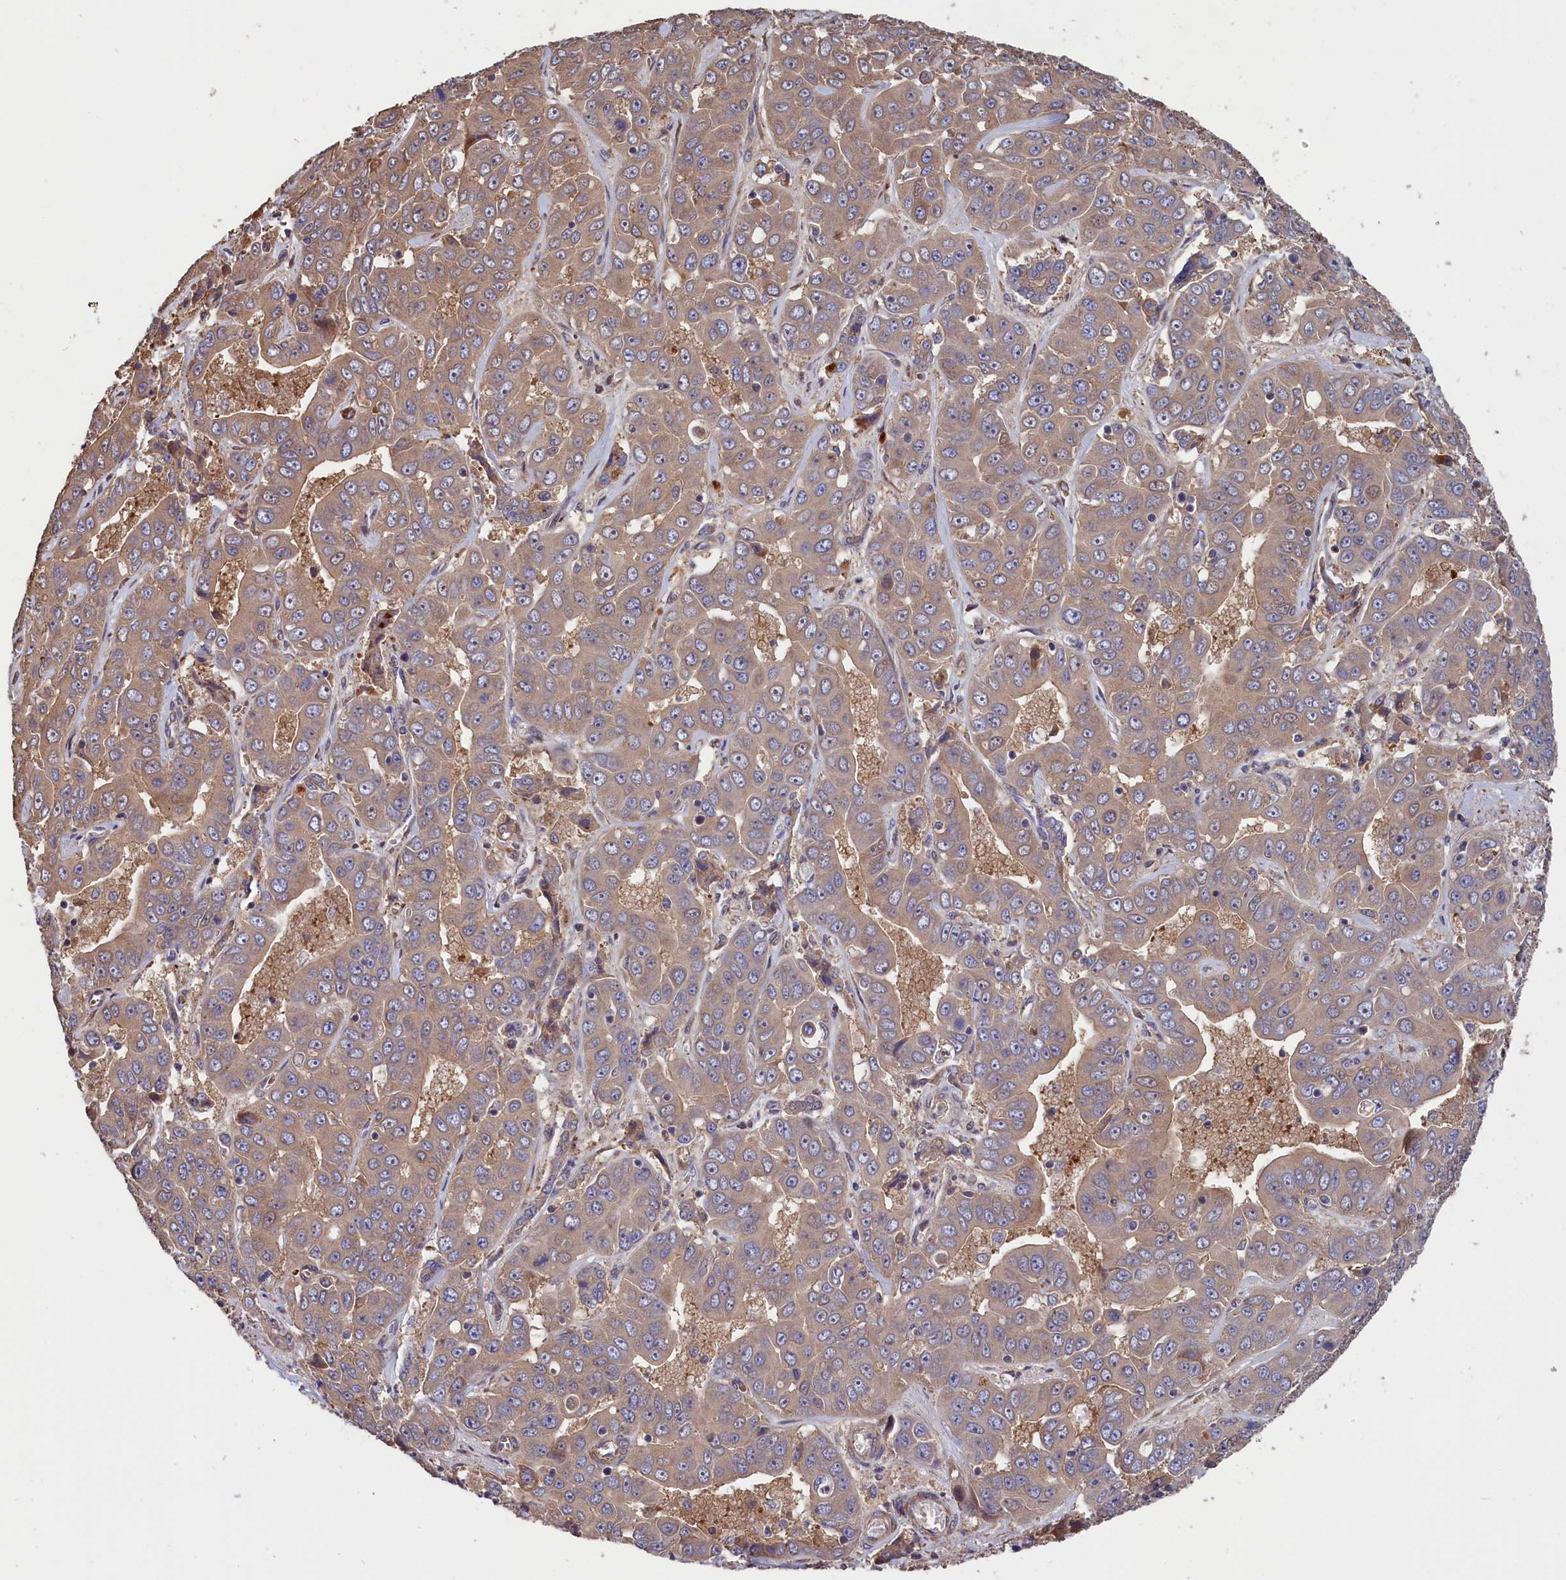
{"staining": {"intensity": "weak", "quantity": ">75%", "location": "cytoplasmic/membranous"}, "tissue": "liver cancer", "cell_type": "Tumor cells", "image_type": "cancer", "snomed": [{"axis": "morphology", "description": "Cholangiocarcinoma"}, {"axis": "topography", "description": "Liver"}], "caption": "Liver cholangiocarcinoma was stained to show a protein in brown. There is low levels of weak cytoplasmic/membranous positivity in about >75% of tumor cells.", "gene": "GREB1L", "patient": {"sex": "female", "age": 52}}